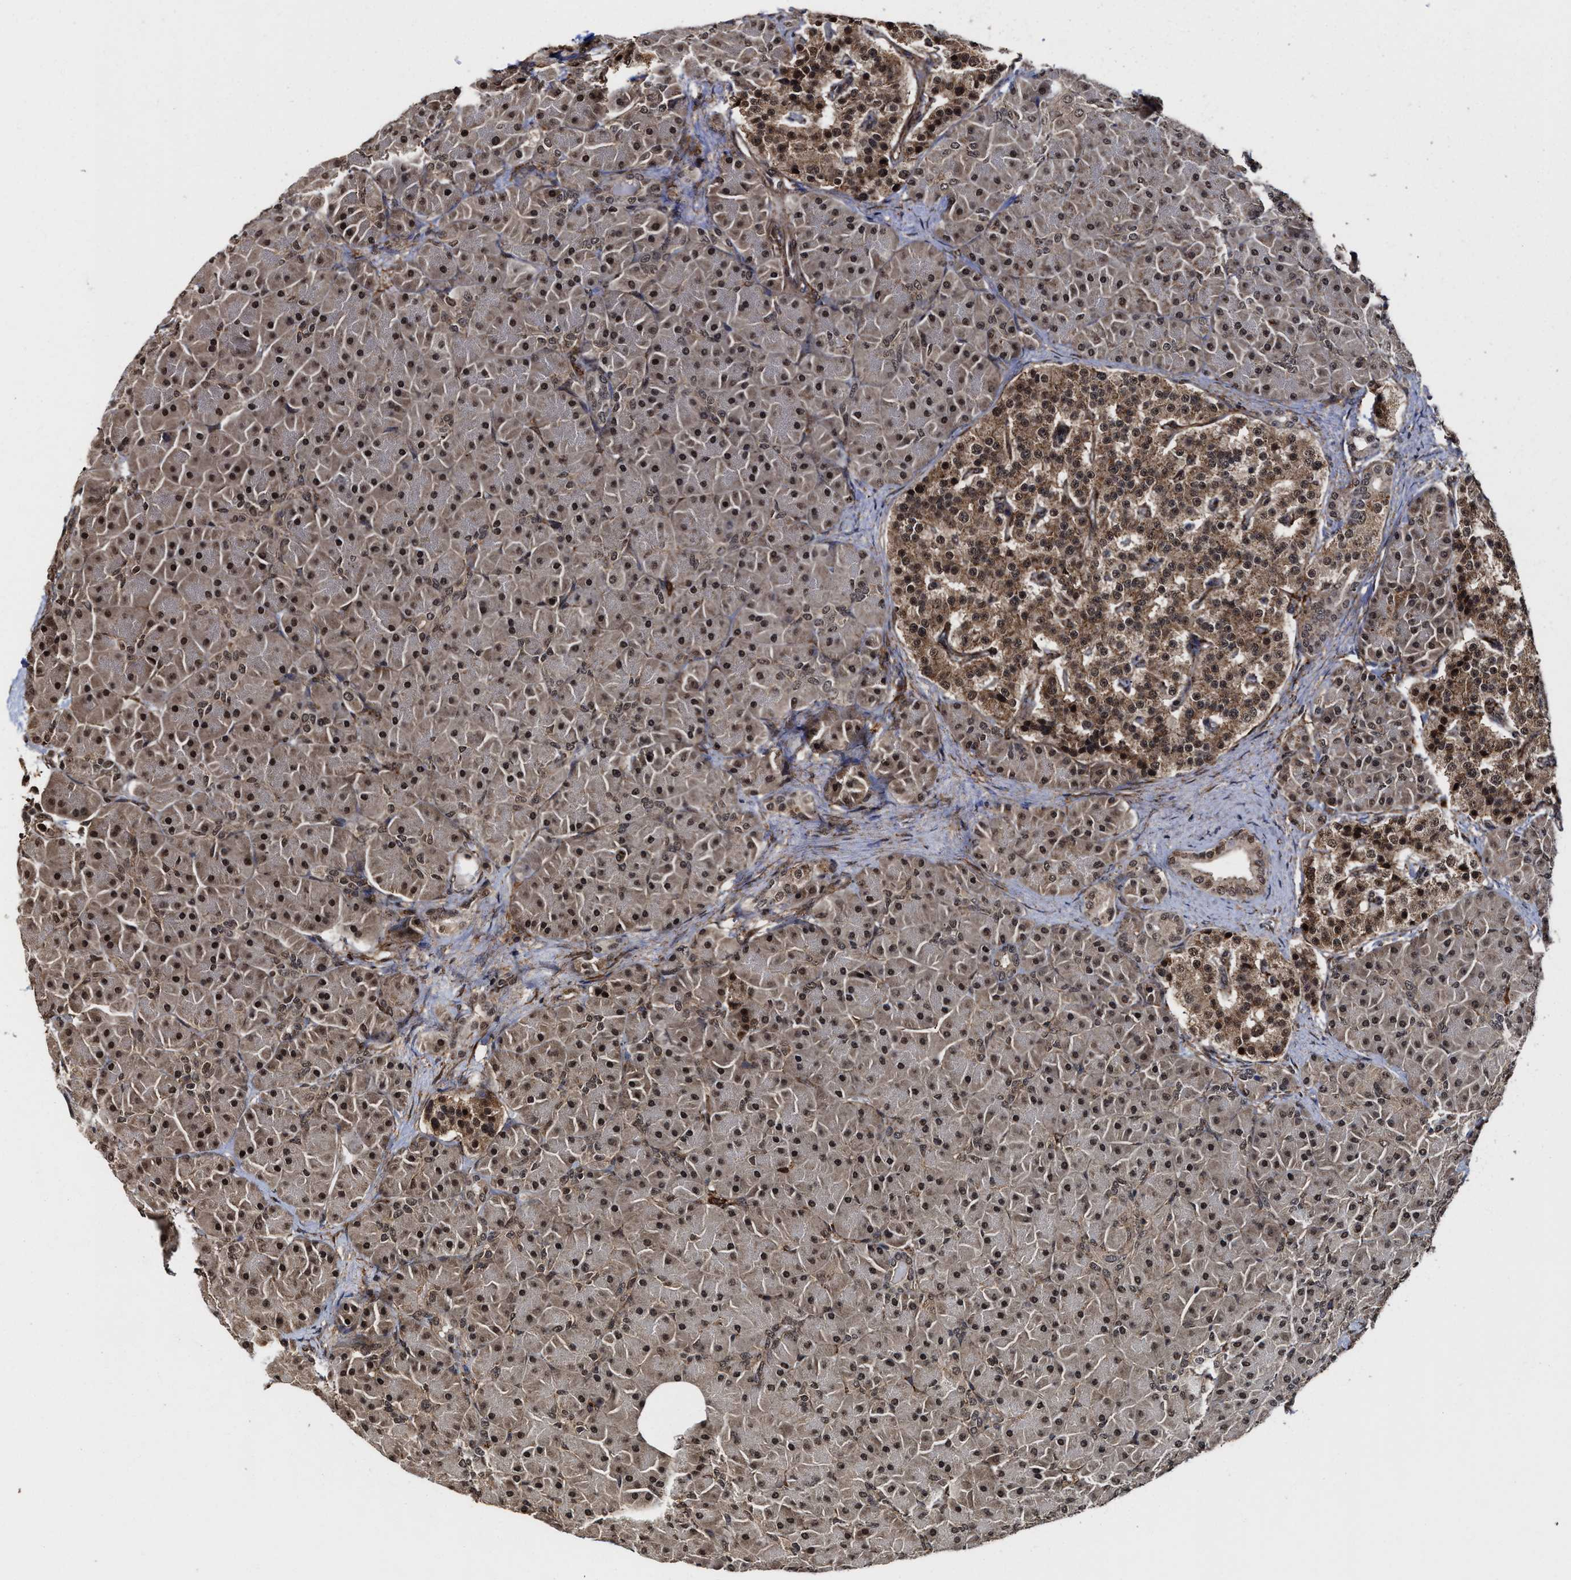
{"staining": {"intensity": "strong", "quantity": ">75%", "location": "cytoplasmic/membranous,nuclear"}, "tissue": "pancreas", "cell_type": "Exocrine glandular cells", "image_type": "normal", "snomed": [{"axis": "morphology", "description": "Normal tissue, NOS"}, {"axis": "topography", "description": "Pancreas"}], "caption": "This is an image of immunohistochemistry (IHC) staining of unremarkable pancreas, which shows strong expression in the cytoplasmic/membranous,nuclear of exocrine glandular cells.", "gene": "SEPTIN2", "patient": {"sex": "male", "age": 66}}